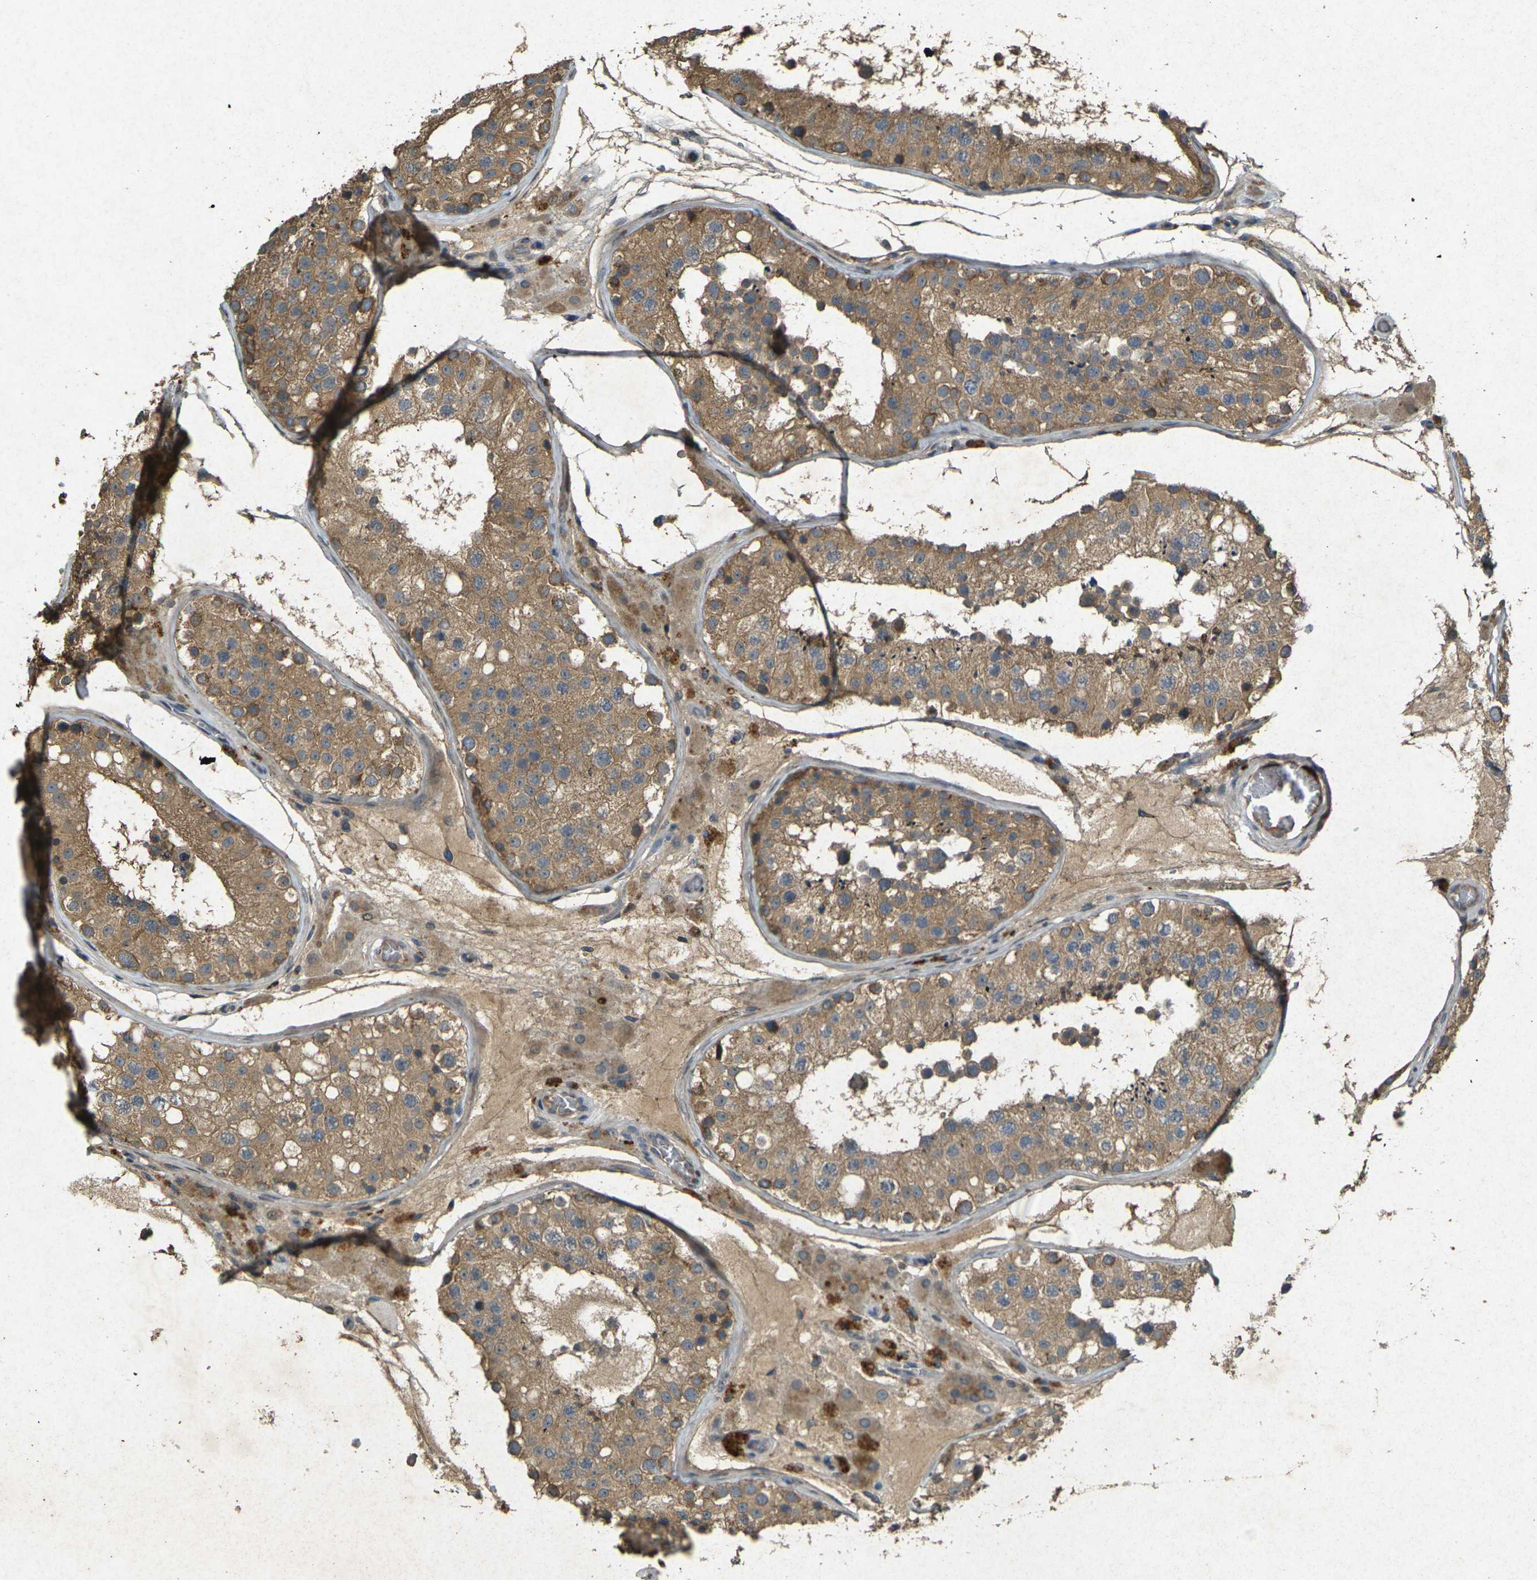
{"staining": {"intensity": "moderate", "quantity": ">75%", "location": "cytoplasmic/membranous"}, "tissue": "testis", "cell_type": "Cells in seminiferous ducts", "image_type": "normal", "snomed": [{"axis": "morphology", "description": "Normal tissue, NOS"}, {"axis": "topography", "description": "Testis"}], "caption": "DAB (3,3'-diaminobenzidine) immunohistochemical staining of benign human testis reveals moderate cytoplasmic/membranous protein expression in approximately >75% of cells in seminiferous ducts.", "gene": "RGMA", "patient": {"sex": "male", "age": 26}}